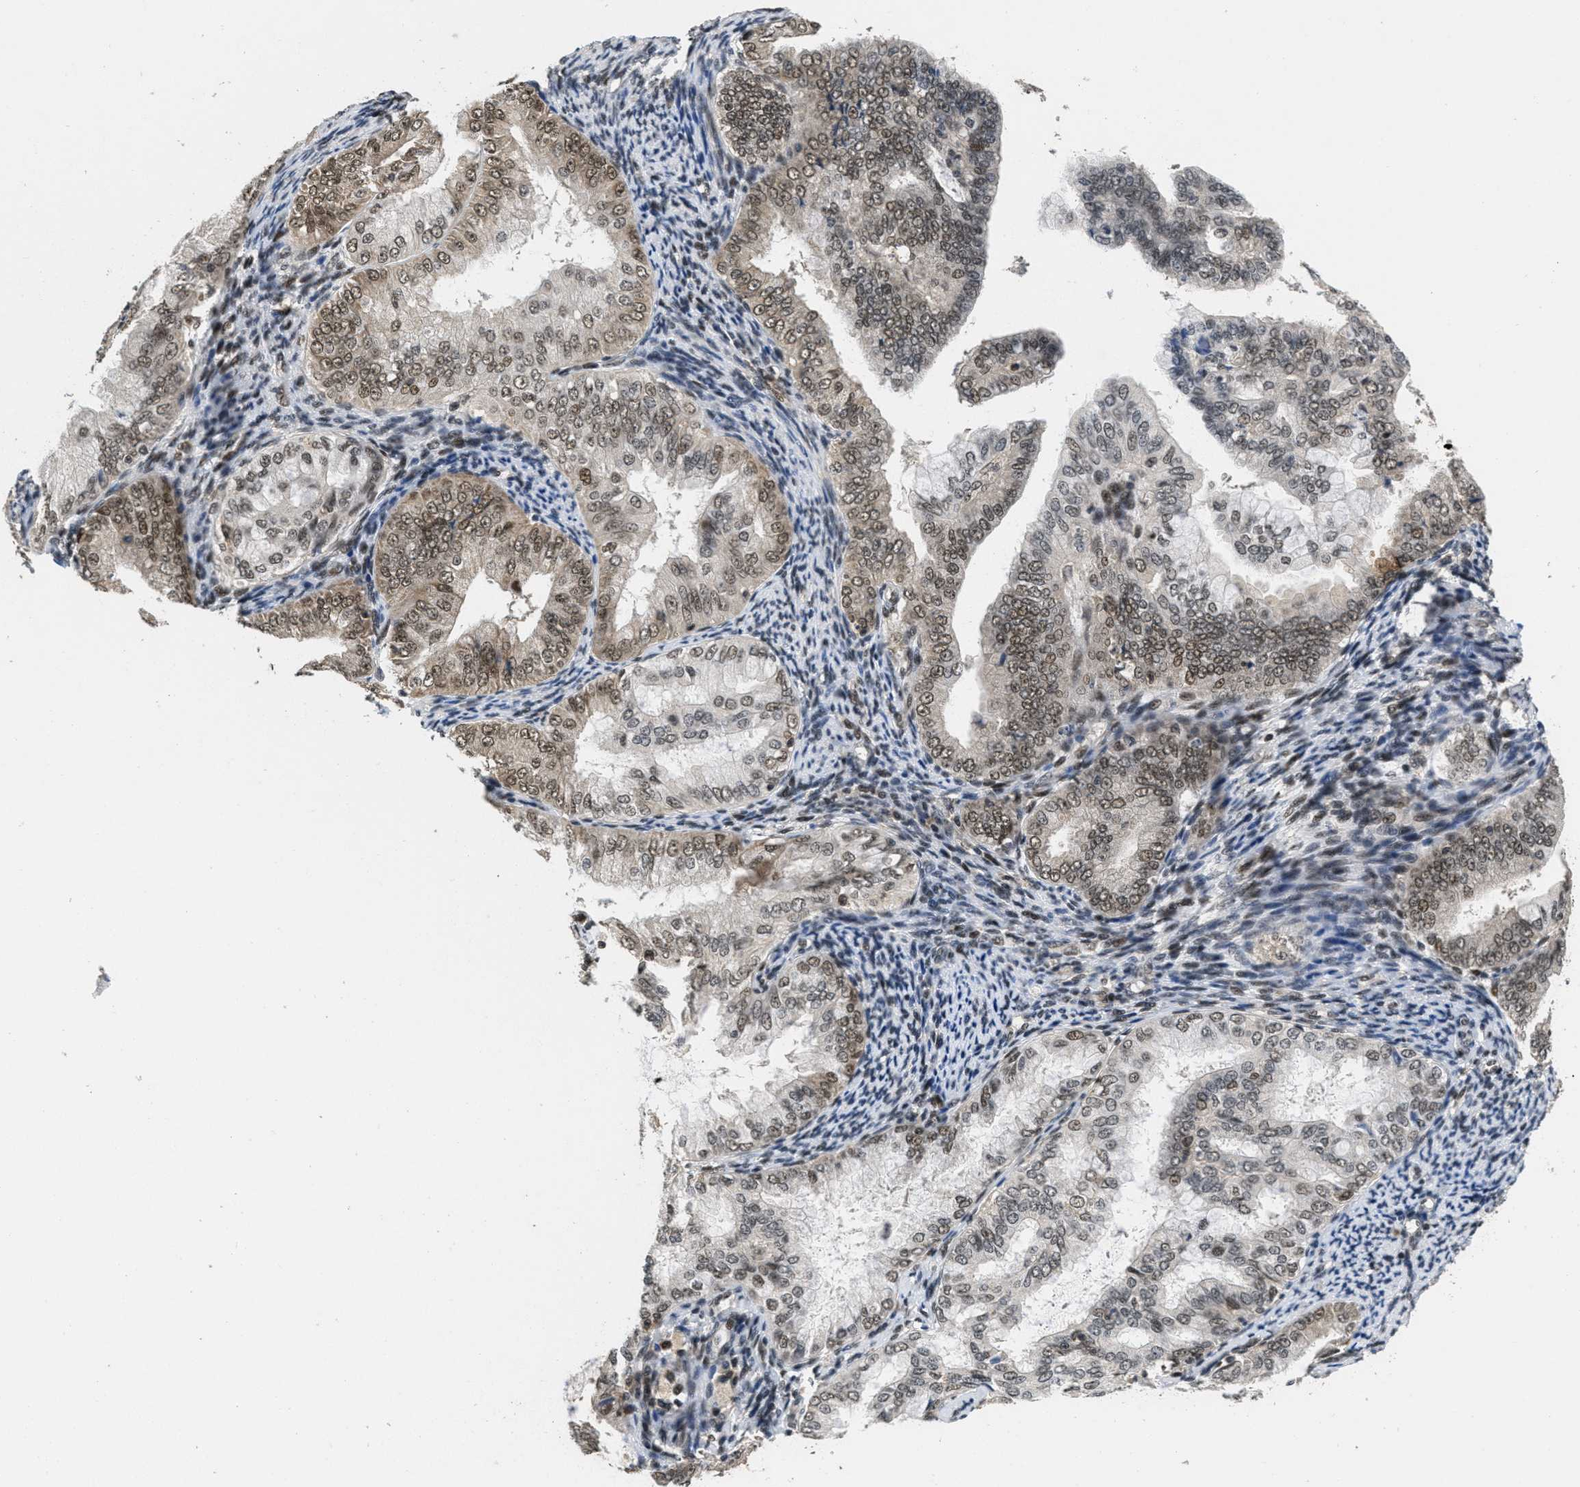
{"staining": {"intensity": "moderate", "quantity": ">75%", "location": "cytoplasmic/membranous,nuclear"}, "tissue": "endometrial cancer", "cell_type": "Tumor cells", "image_type": "cancer", "snomed": [{"axis": "morphology", "description": "Adenocarcinoma, NOS"}, {"axis": "topography", "description": "Endometrium"}], "caption": "The immunohistochemical stain shows moderate cytoplasmic/membranous and nuclear staining in tumor cells of adenocarcinoma (endometrial) tissue.", "gene": "CUL4B", "patient": {"sex": "female", "age": 63}}